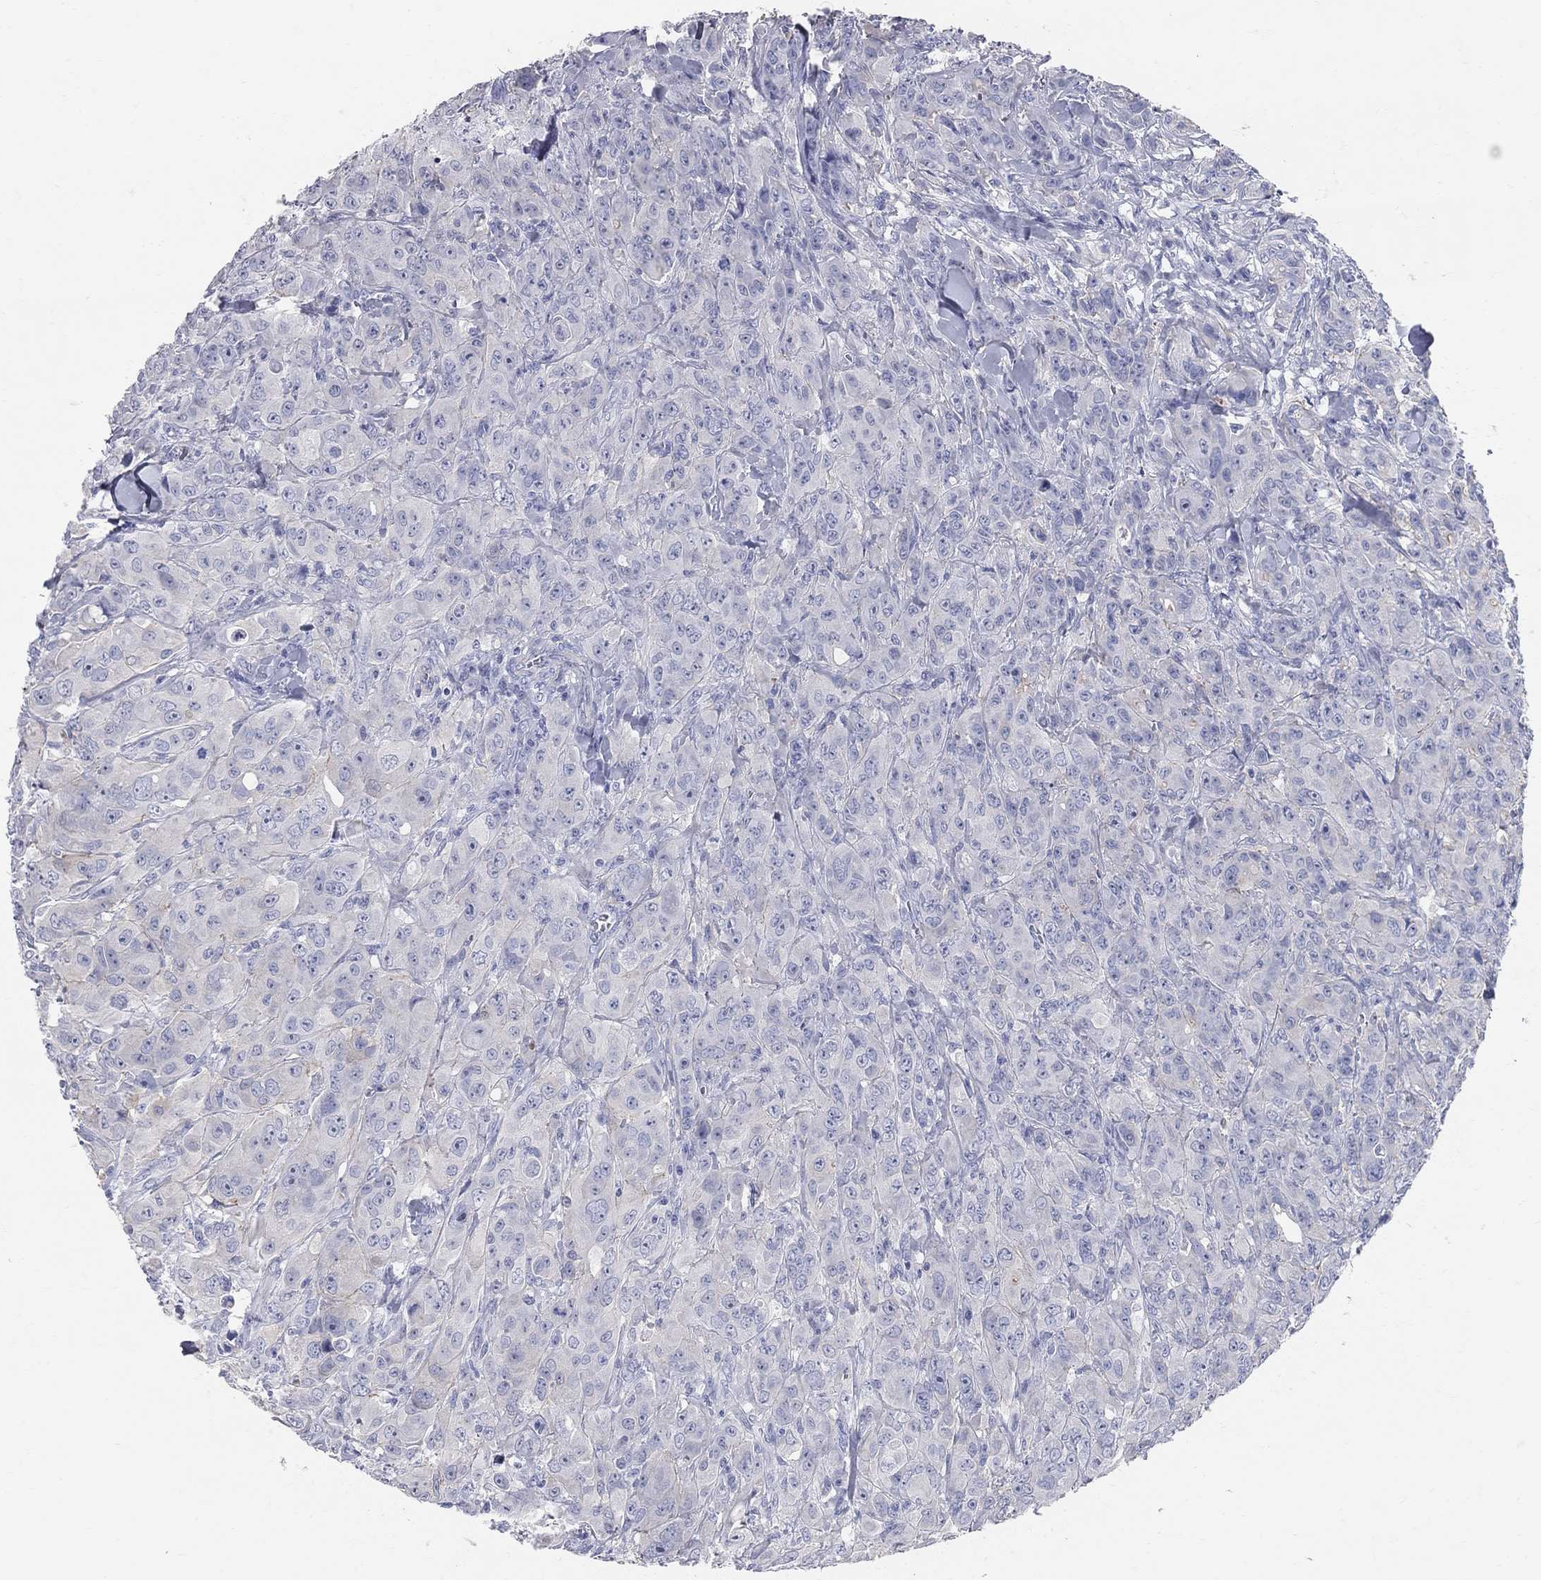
{"staining": {"intensity": "weak", "quantity": "<25%", "location": "cytoplasmic/membranous"}, "tissue": "breast cancer", "cell_type": "Tumor cells", "image_type": "cancer", "snomed": [{"axis": "morphology", "description": "Duct carcinoma"}, {"axis": "topography", "description": "Breast"}], "caption": "High power microscopy histopathology image of an immunohistochemistry (IHC) photomicrograph of breast infiltrating ductal carcinoma, revealing no significant positivity in tumor cells.", "gene": "AOX1", "patient": {"sex": "female", "age": 43}}